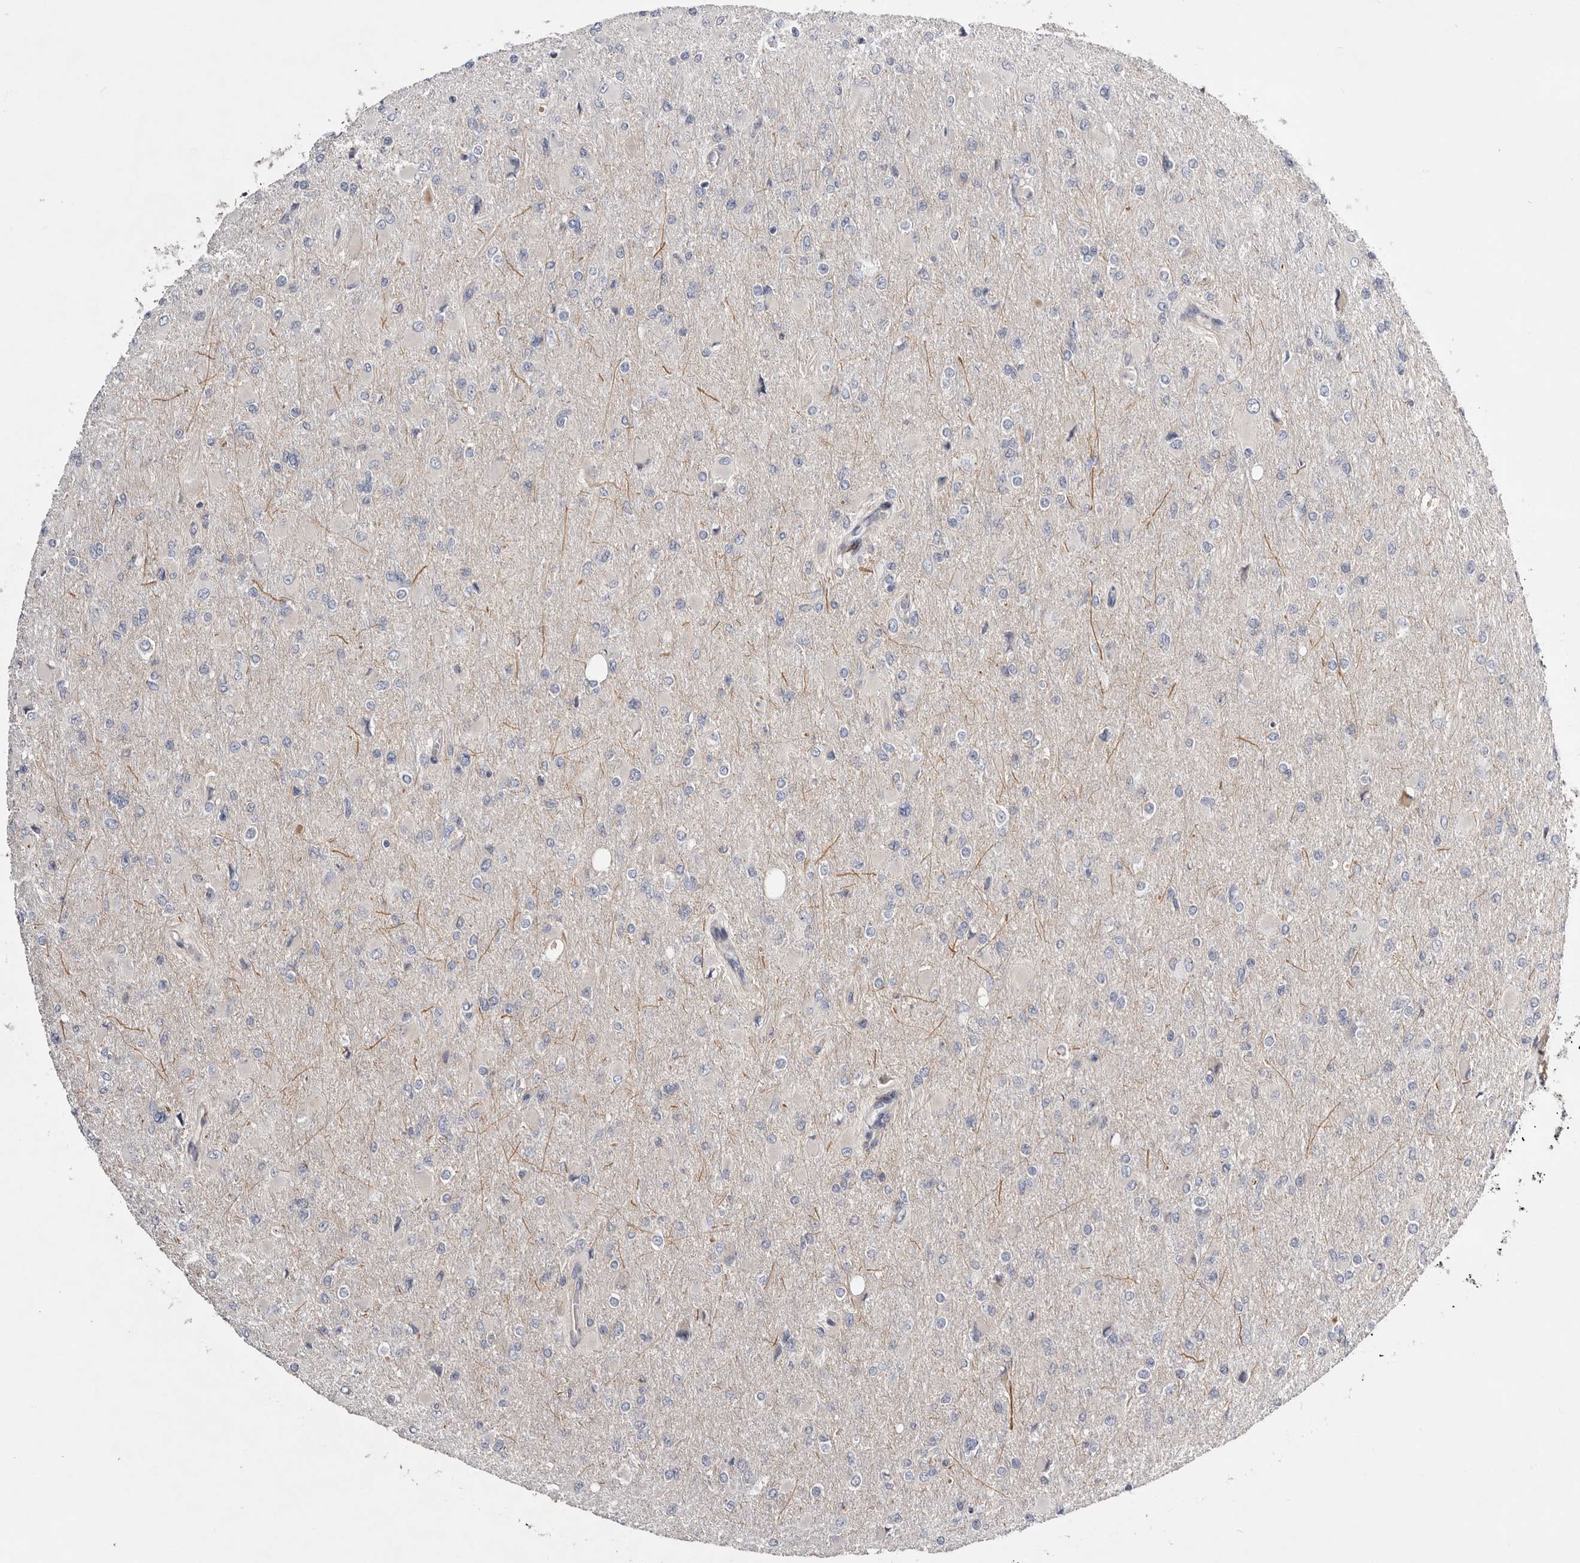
{"staining": {"intensity": "negative", "quantity": "none", "location": "none"}, "tissue": "glioma", "cell_type": "Tumor cells", "image_type": "cancer", "snomed": [{"axis": "morphology", "description": "Glioma, malignant, High grade"}, {"axis": "topography", "description": "Cerebral cortex"}], "caption": "Glioma was stained to show a protein in brown. There is no significant positivity in tumor cells.", "gene": "USH1C", "patient": {"sex": "female", "age": 36}}